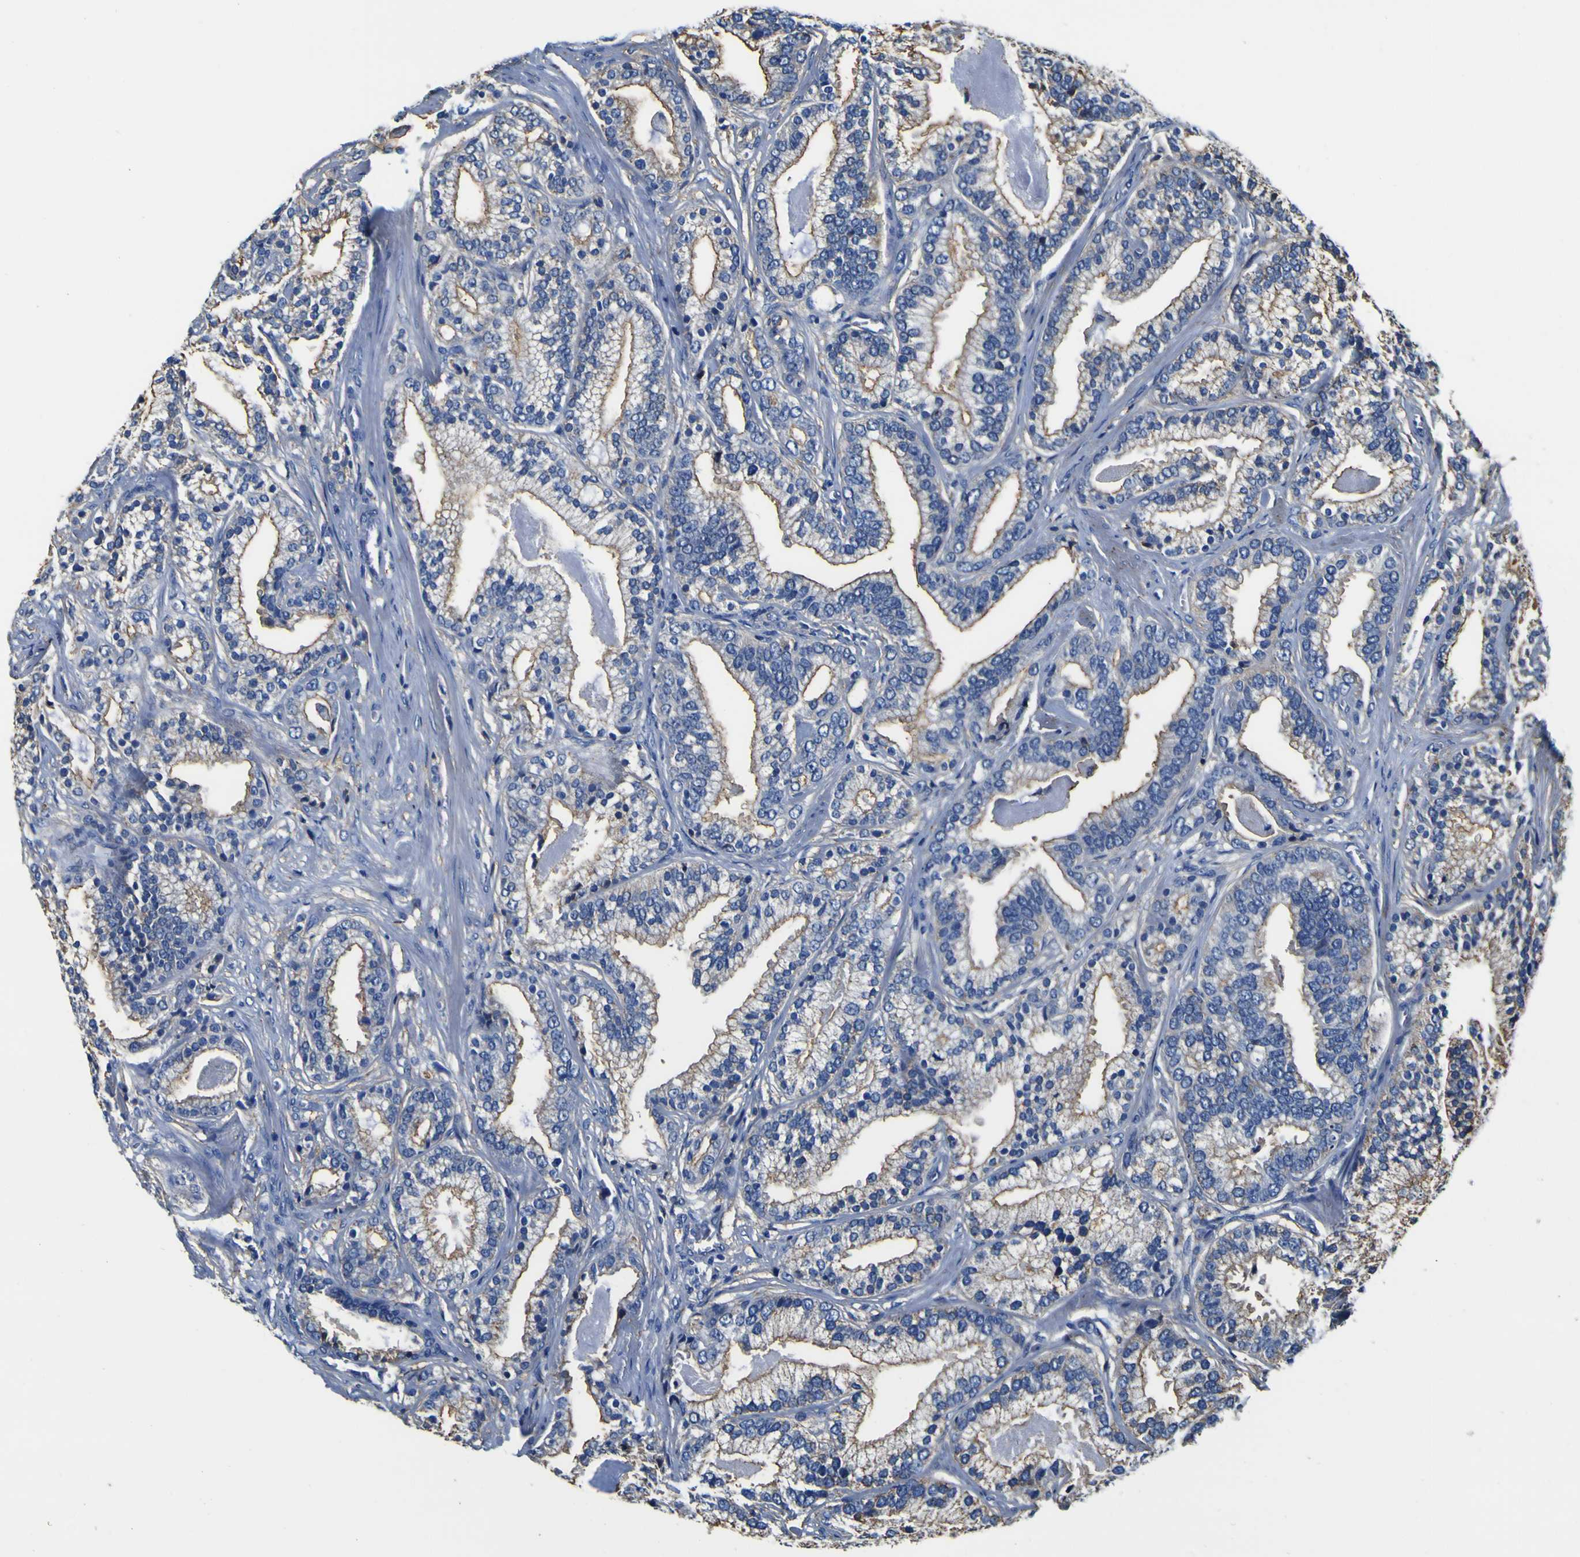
{"staining": {"intensity": "moderate", "quantity": "25%-75%", "location": "cytoplasmic/membranous"}, "tissue": "prostate cancer", "cell_type": "Tumor cells", "image_type": "cancer", "snomed": [{"axis": "morphology", "description": "Adenocarcinoma, Low grade"}, {"axis": "topography", "description": "Prostate"}], "caption": "Immunohistochemical staining of human adenocarcinoma (low-grade) (prostate) reveals moderate cytoplasmic/membranous protein expression in about 25%-75% of tumor cells.", "gene": "PXDN", "patient": {"sex": "male", "age": 59}}